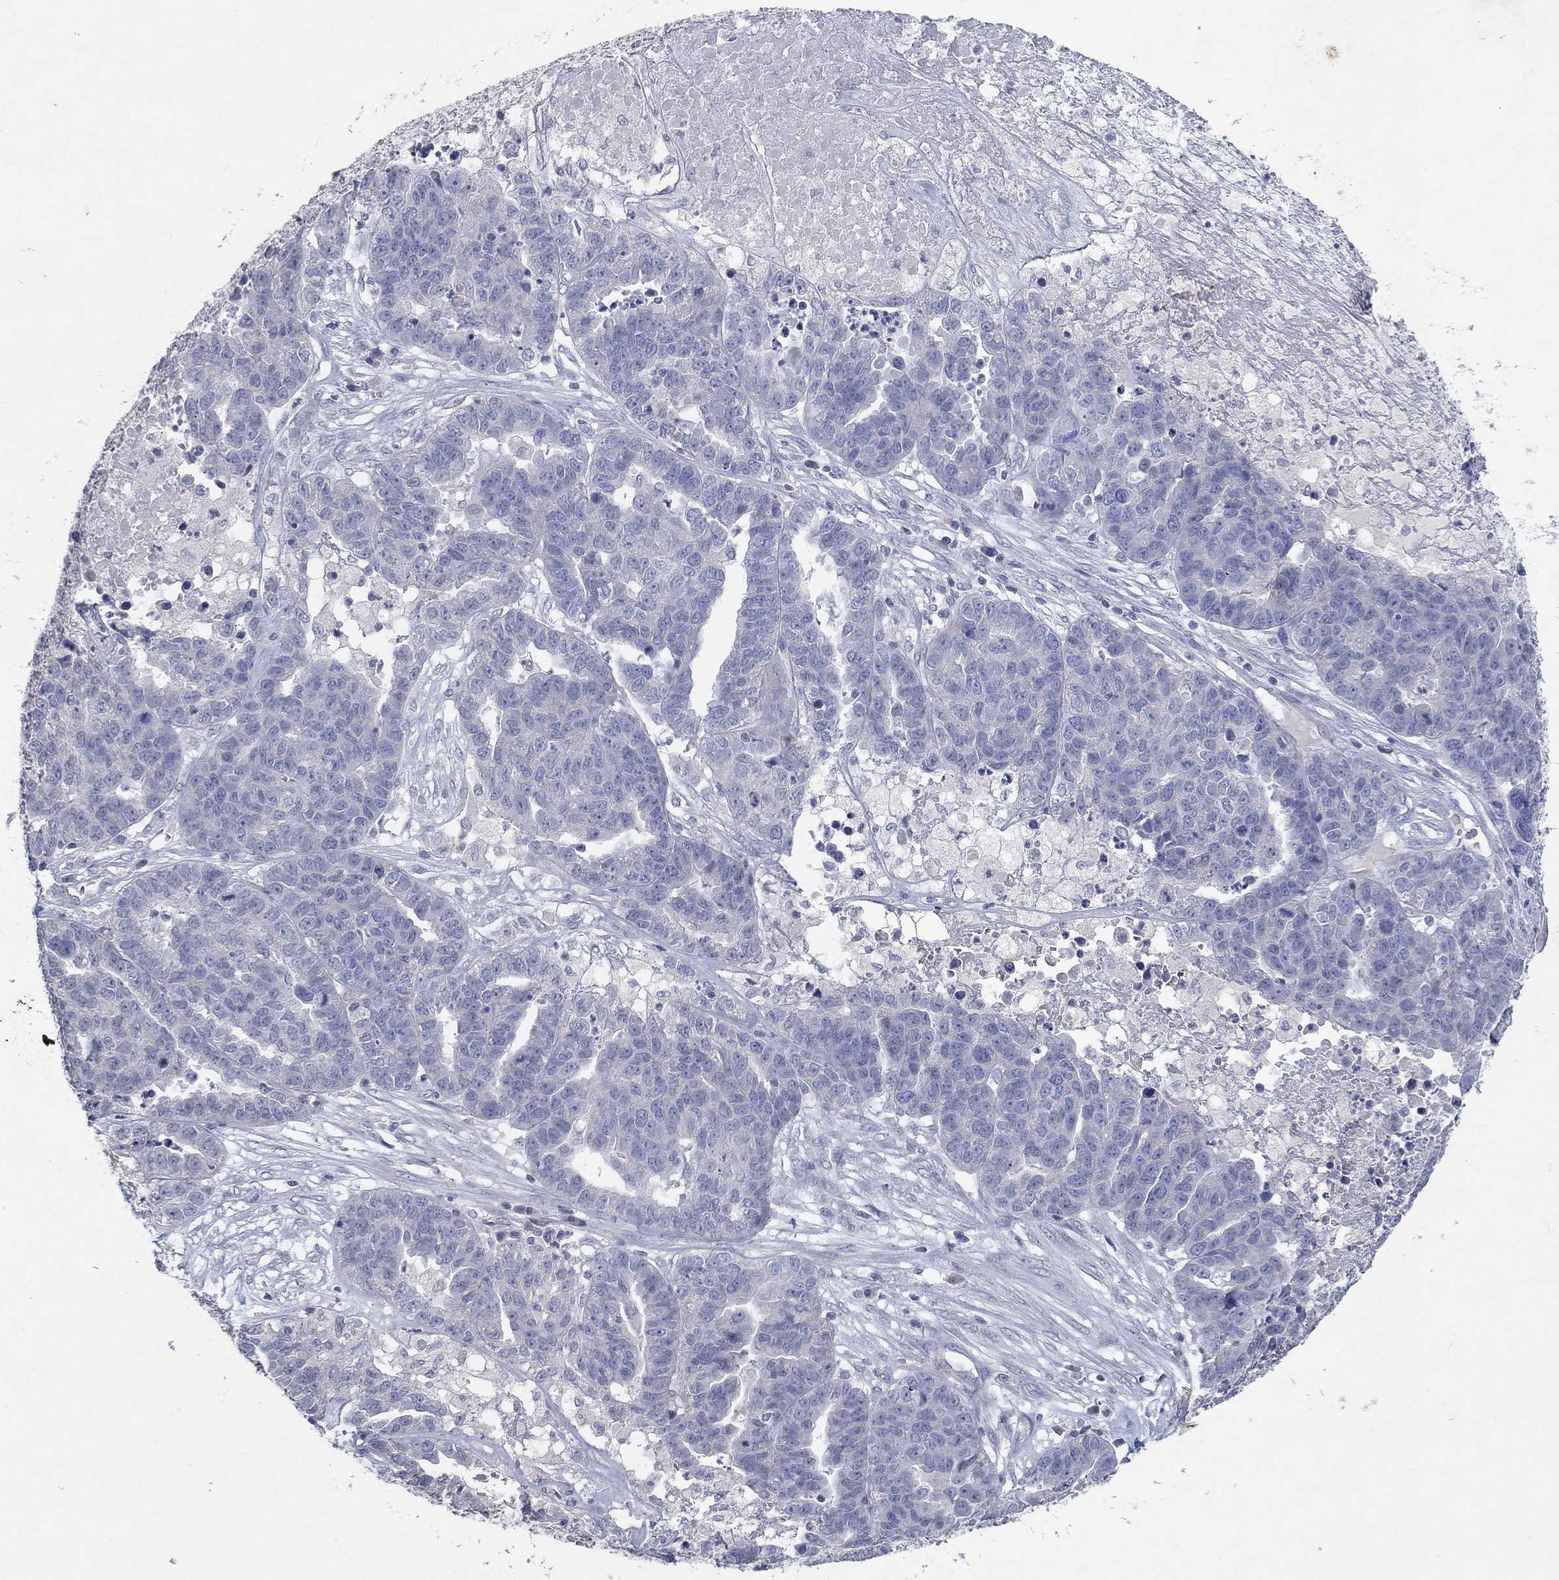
{"staining": {"intensity": "negative", "quantity": "none", "location": "none"}, "tissue": "ovarian cancer", "cell_type": "Tumor cells", "image_type": "cancer", "snomed": [{"axis": "morphology", "description": "Cystadenocarcinoma, serous, NOS"}, {"axis": "topography", "description": "Ovary"}], "caption": "Immunohistochemistry micrograph of neoplastic tissue: human ovarian cancer stained with DAB (3,3'-diaminobenzidine) demonstrates no significant protein positivity in tumor cells. (Brightfield microscopy of DAB IHC at high magnification).", "gene": "KRT40", "patient": {"sex": "female", "age": 87}}